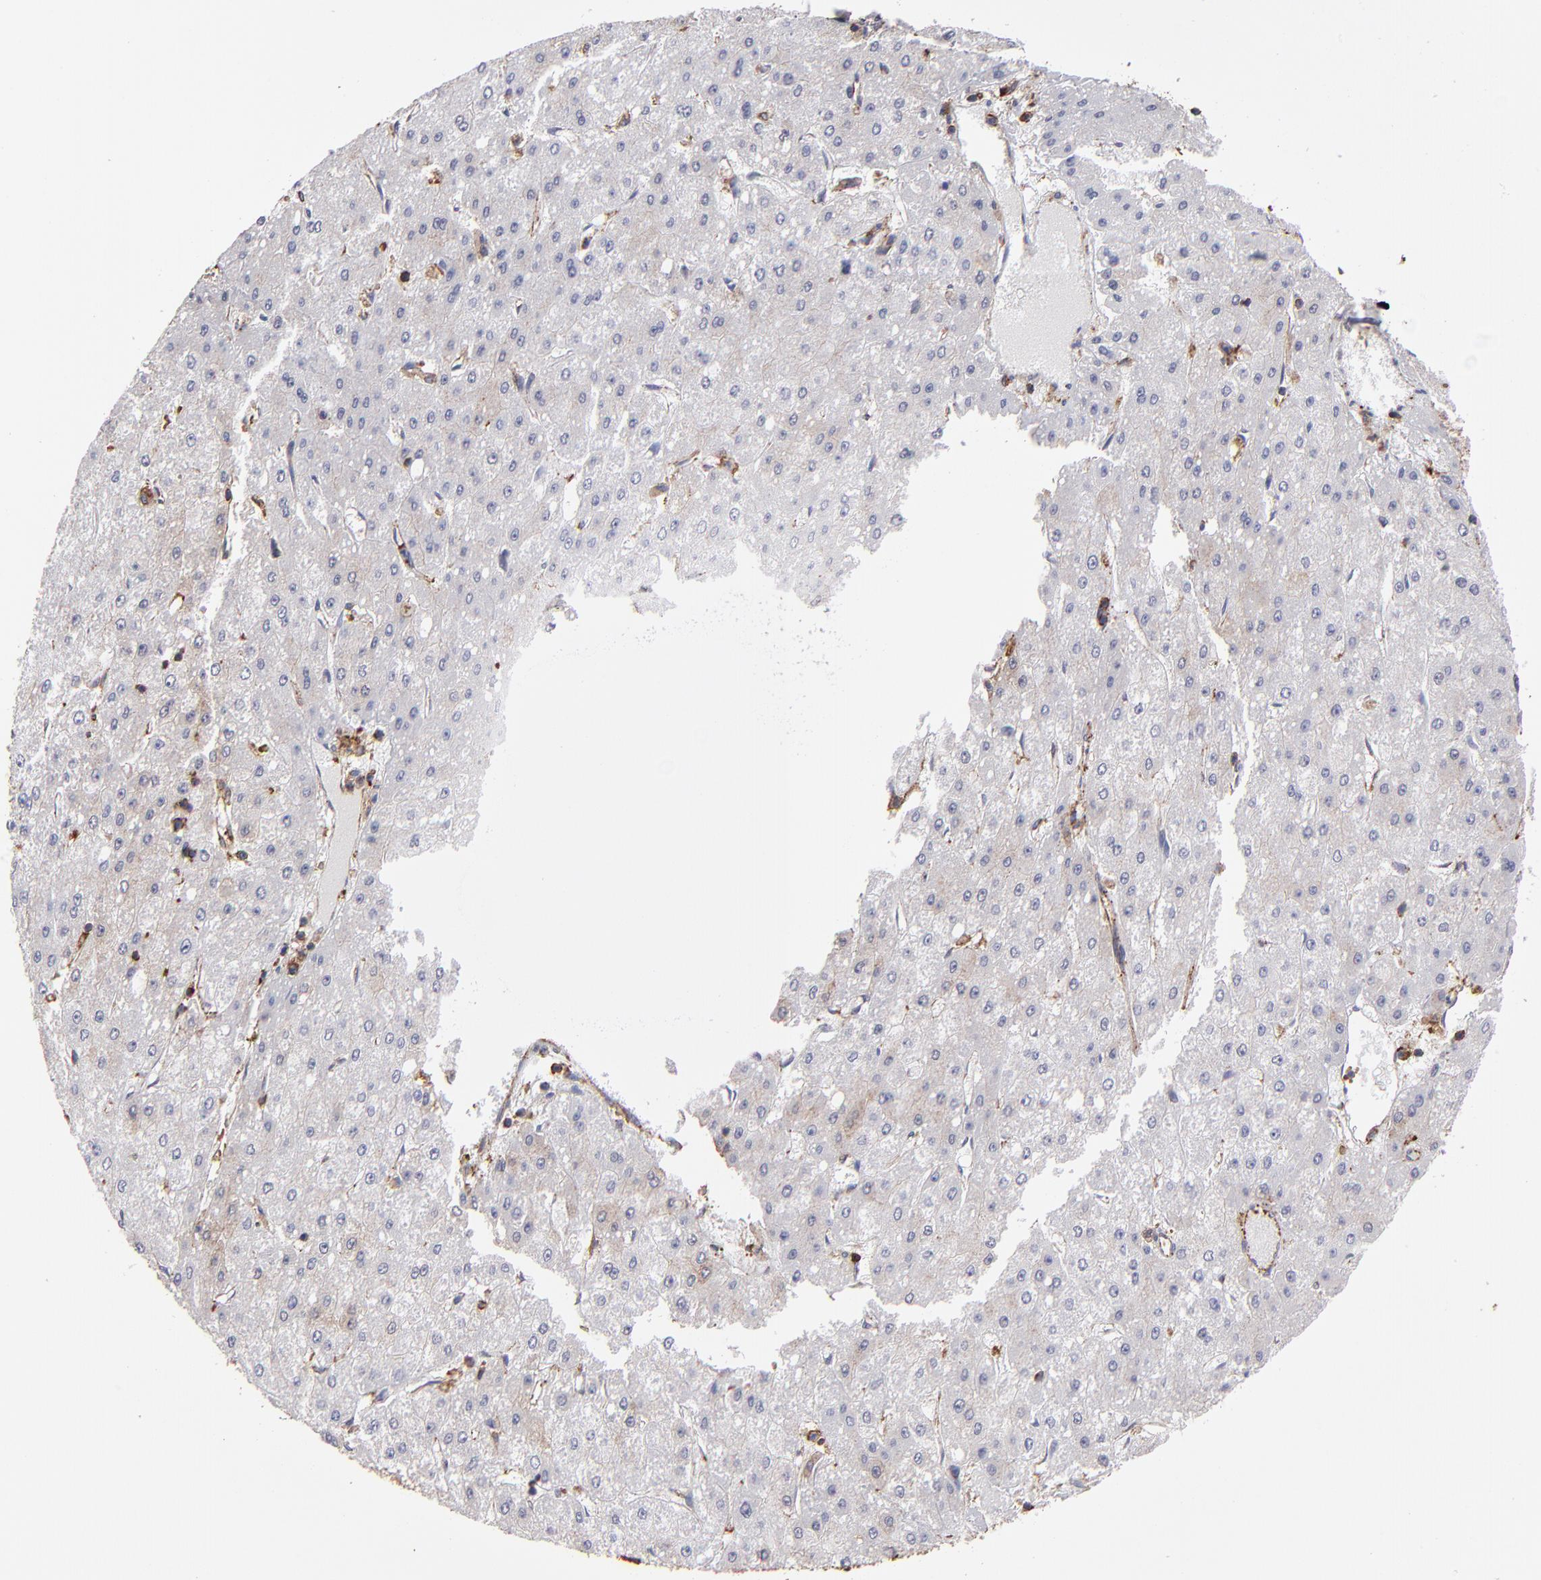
{"staining": {"intensity": "negative", "quantity": "none", "location": "none"}, "tissue": "liver cancer", "cell_type": "Tumor cells", "image_type": "cancer", "snomed": [{"axis": "morphology", "description": "Carcinoma, Hepatocellular, NOS"}, {"axis": "topography", "description": "Liver"}], "caption": "An image of hepatocellular carcinoma (liver) stained for a protein reveals no brown staining in tumor cells.", "gene": "MVP", "patient": {"sex": "female", "age": 52}}